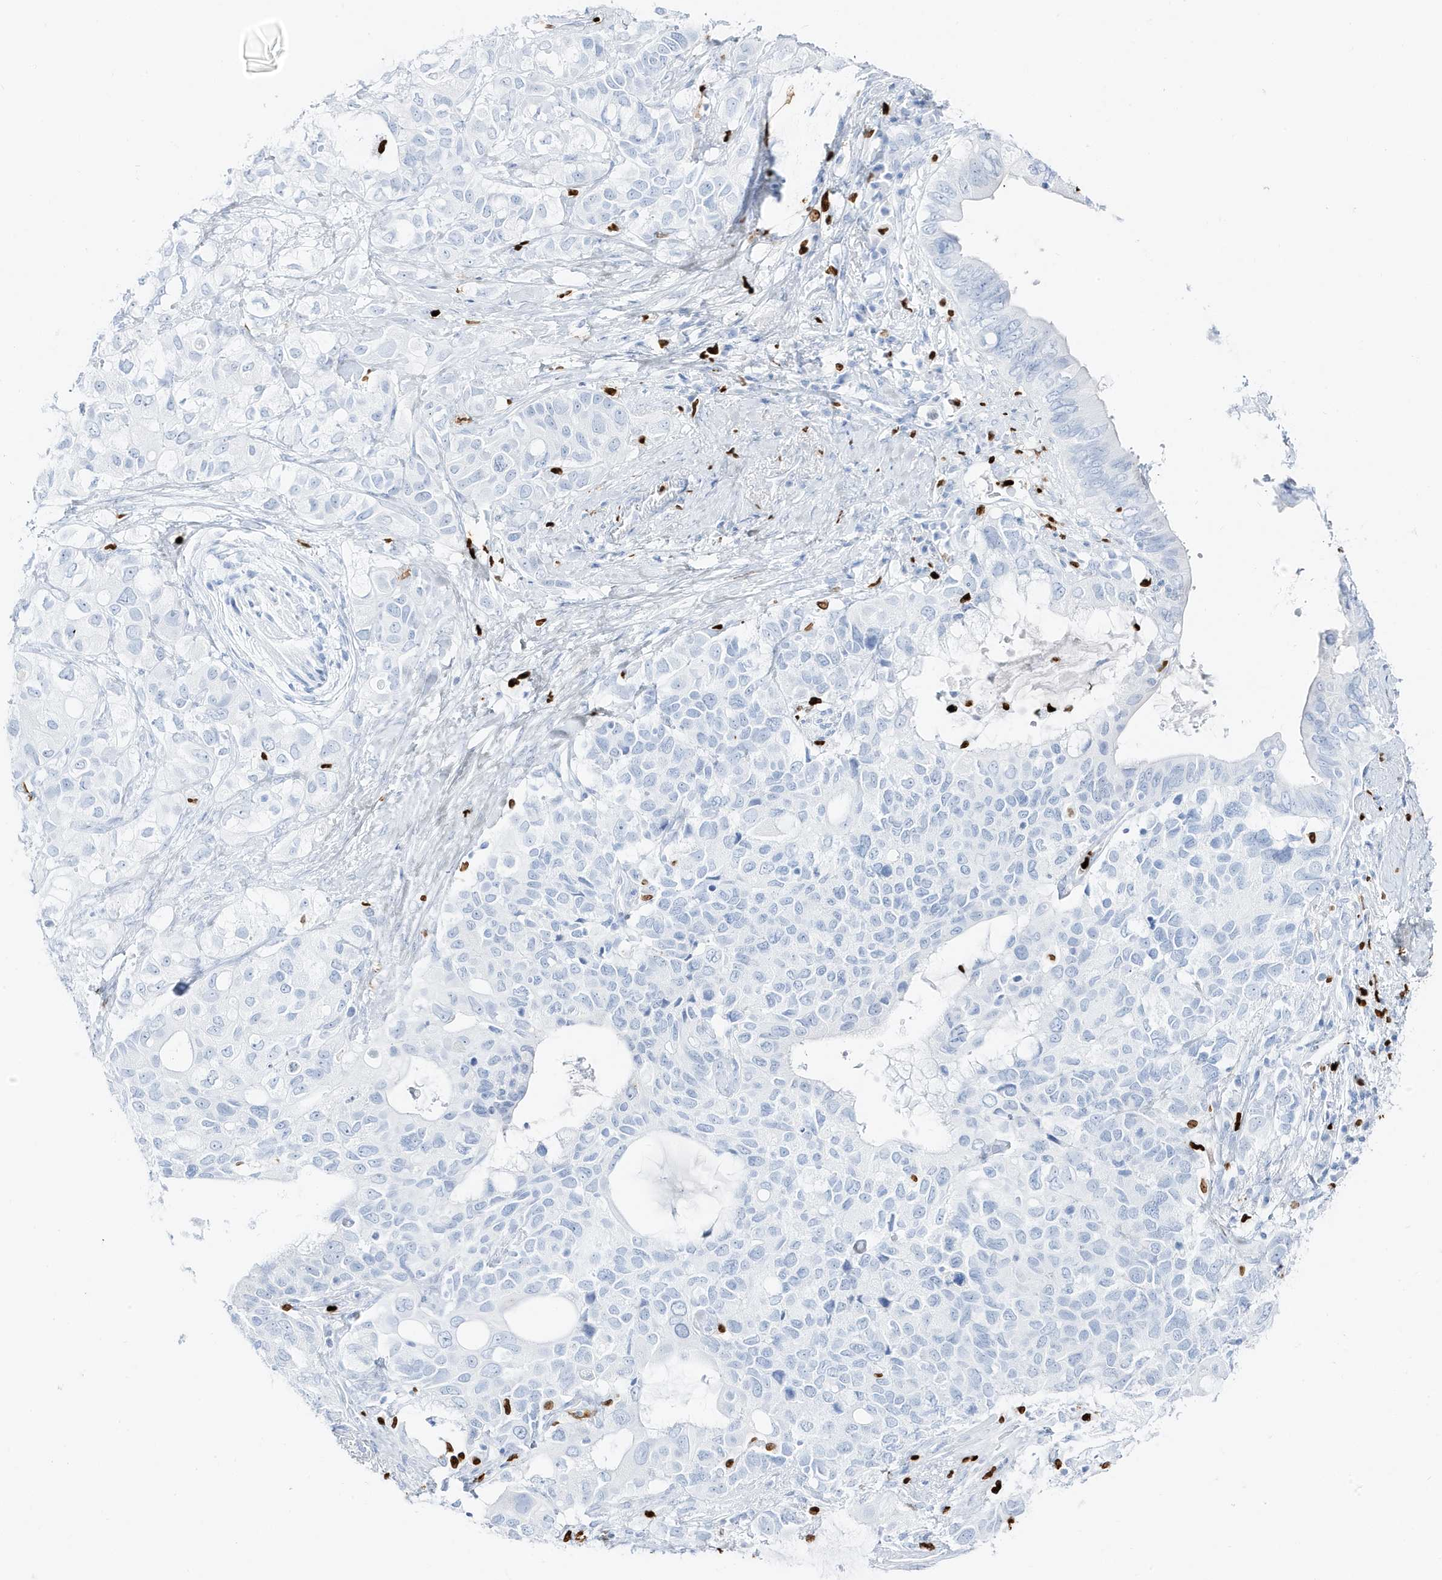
{"staining": {"intensity": "negative", "quantity": "none", "location": "none"}, "tissue": "pancreatic cancer", "cell_type": "Tumor cells", "image_type": "cancer", "snomed": [{"axis": "morphology", "description": "Adenocarcinoma, NOS"}, {"axis": "topography", "description": "Pancreas"}], "caption": "IHC of pancreatic cancer (adenocarcinoma) exhibits no positivity in tumor cells.", "gene": "MNDA", "patient": {"sex": "female", "age": 56}}